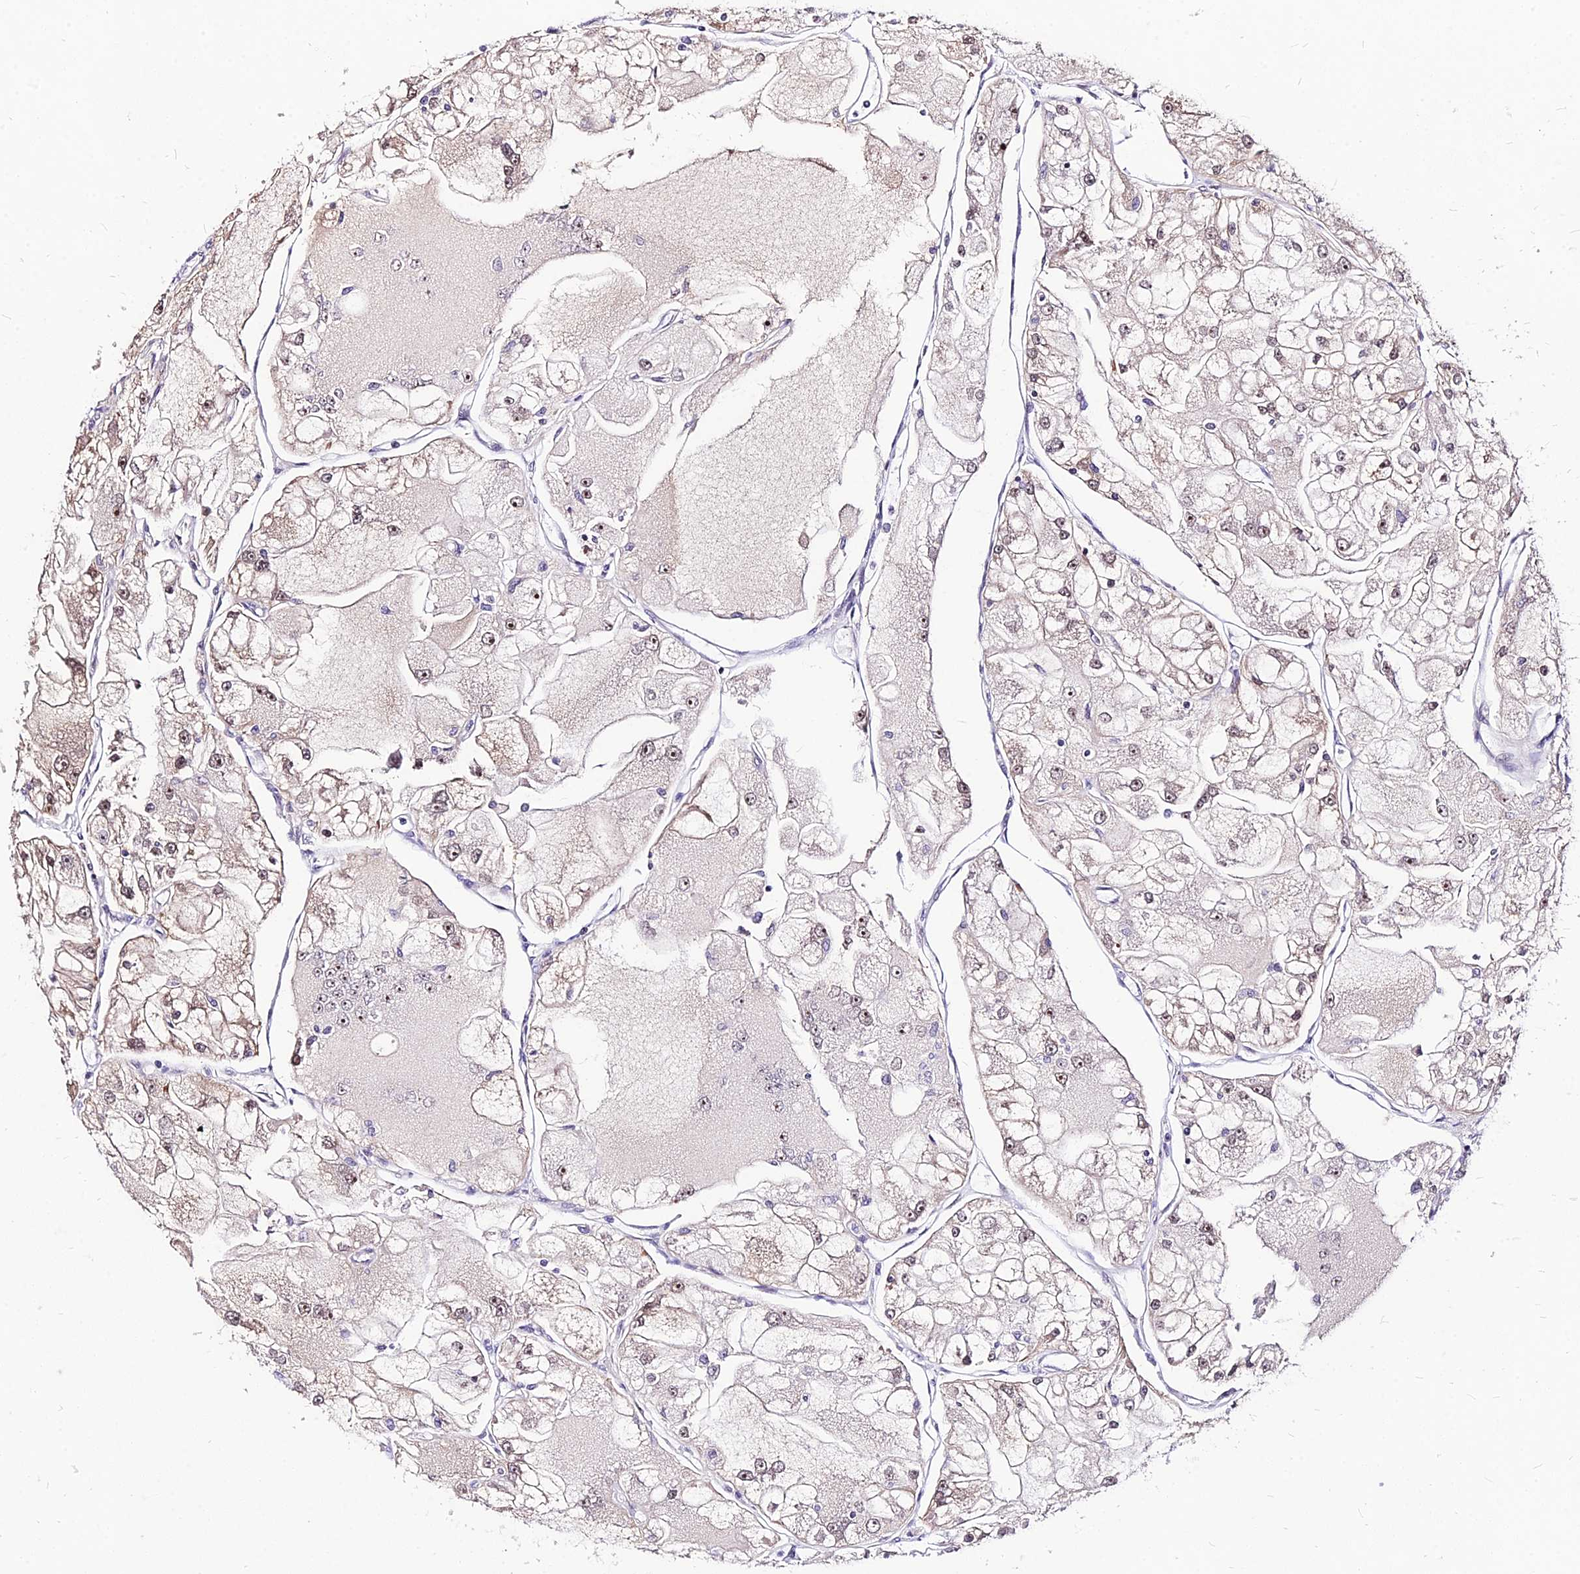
{"staining": {"intensity": "weak", "quantity": ">75%", "location": "nuclear"}, "tissue": "renal cancer", "cell_type": "Tumor cells", "image_type": "cancer", "snomed": [{"axis": "morphology", "description": "Adenocarcinoma, NOS"}, {"axis": "topography", "description": "Kidney"}], "caption": "An image showing weak nuclear expression in approximately >75% of tumor cells in renal adenocarcinoma, as visualized by brown immunohistochemical staining.", "gene": "DDX55", "patient": {"sex": "female", "age": 72}}